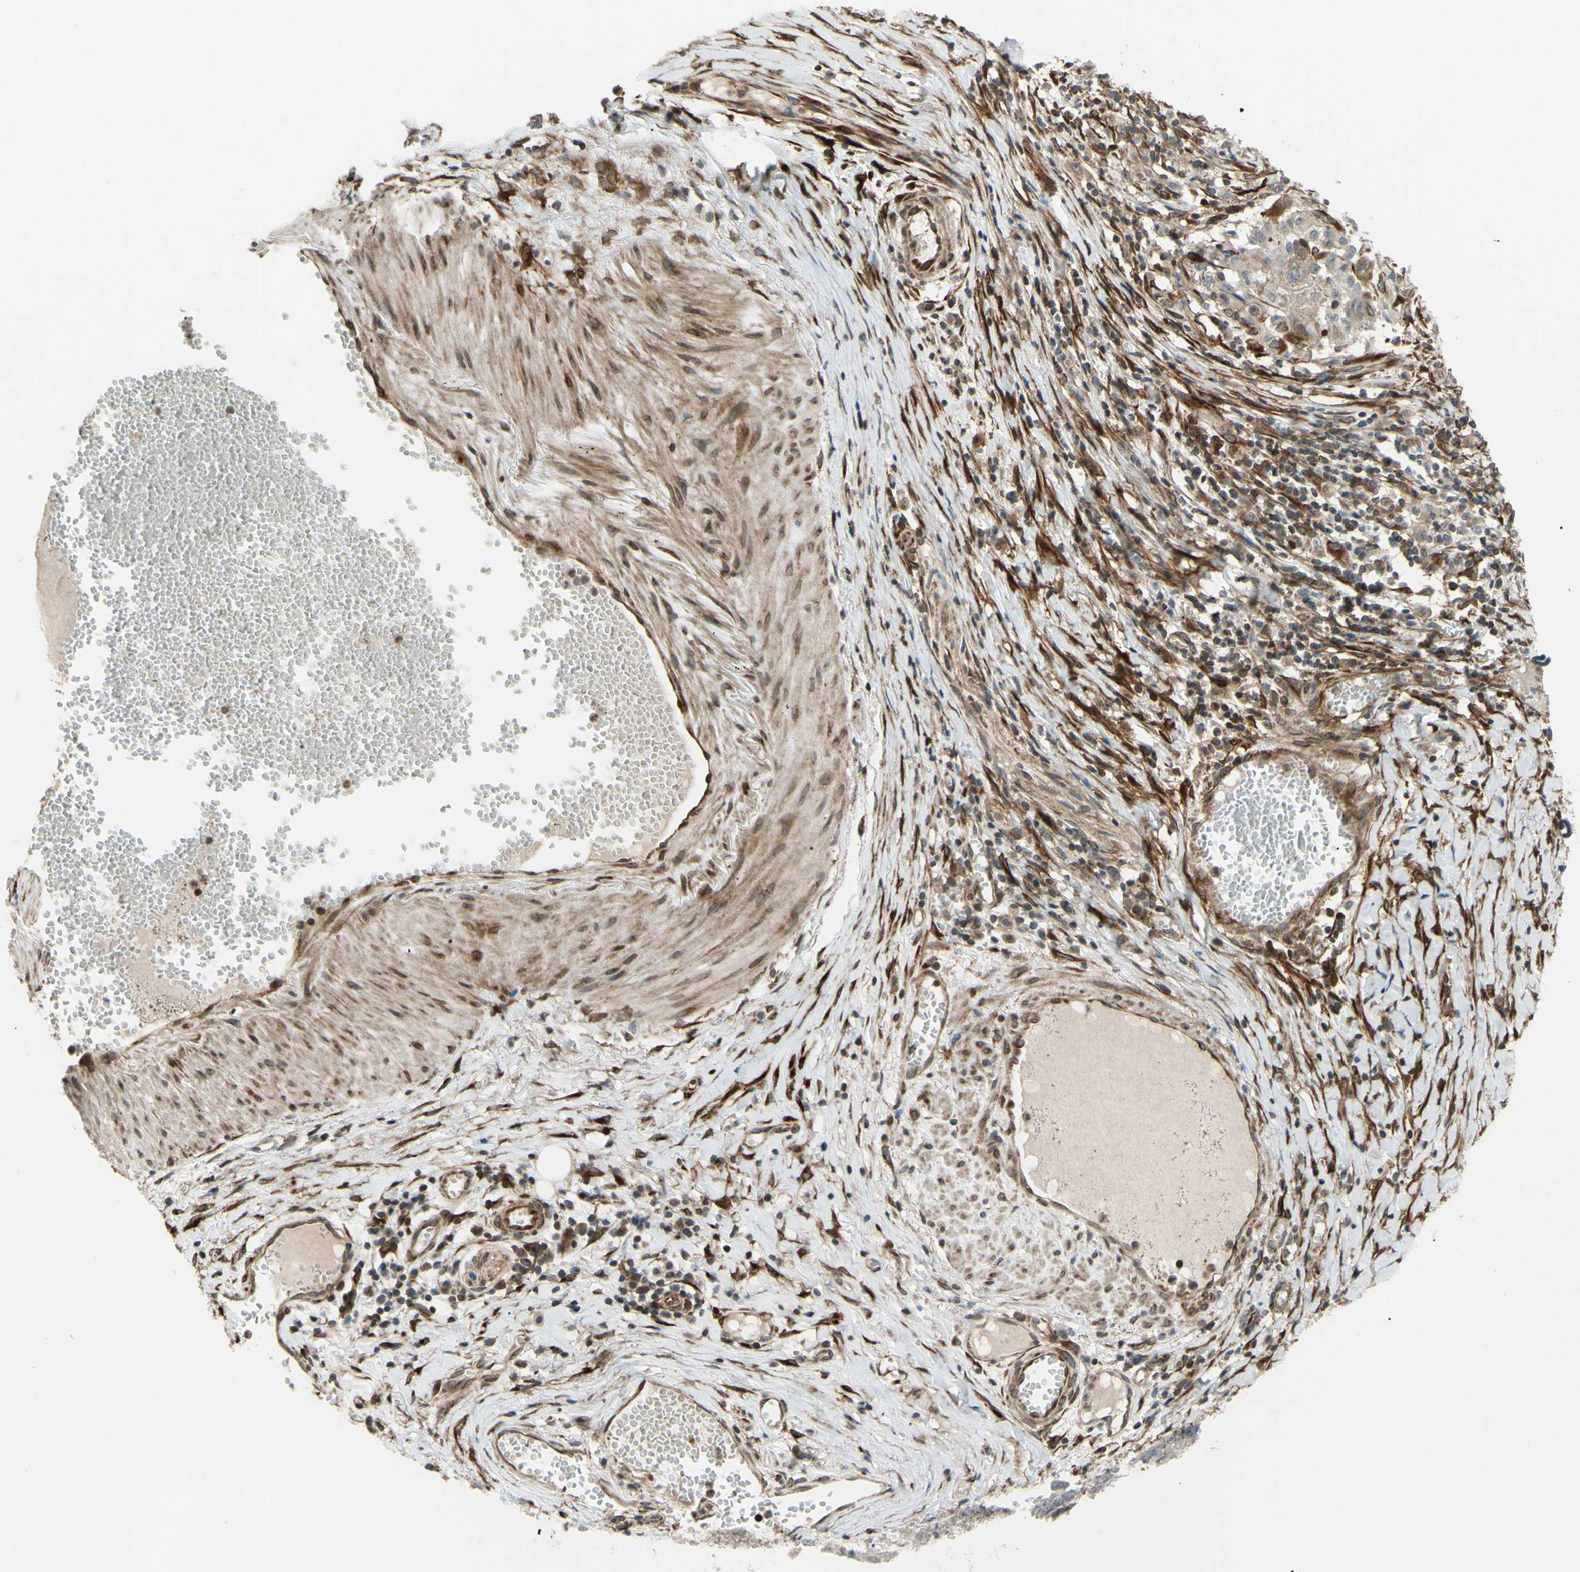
{"staining": {"intensity": "weak", "quantity": ">75%", "location": "cytoplasmic/membranous"}, "tissue": "stomach cancer", "cell_type": "Tumor cells", "image_type": "cancer", "snomed": [{"axis": "morphology", "description": "Adenocarcinoma, NOS"}, {"axis": "topography", "description": "Stomach, lower"}], "caption": "Stomach adenocarcinoma tissue reveals weak cytoplasmic/membranous expression in about >75% of tumor cells, visualized by immunohistochemistry.", "gene": "PRAF2", "patient": {"sex": "male", "age": 77}}